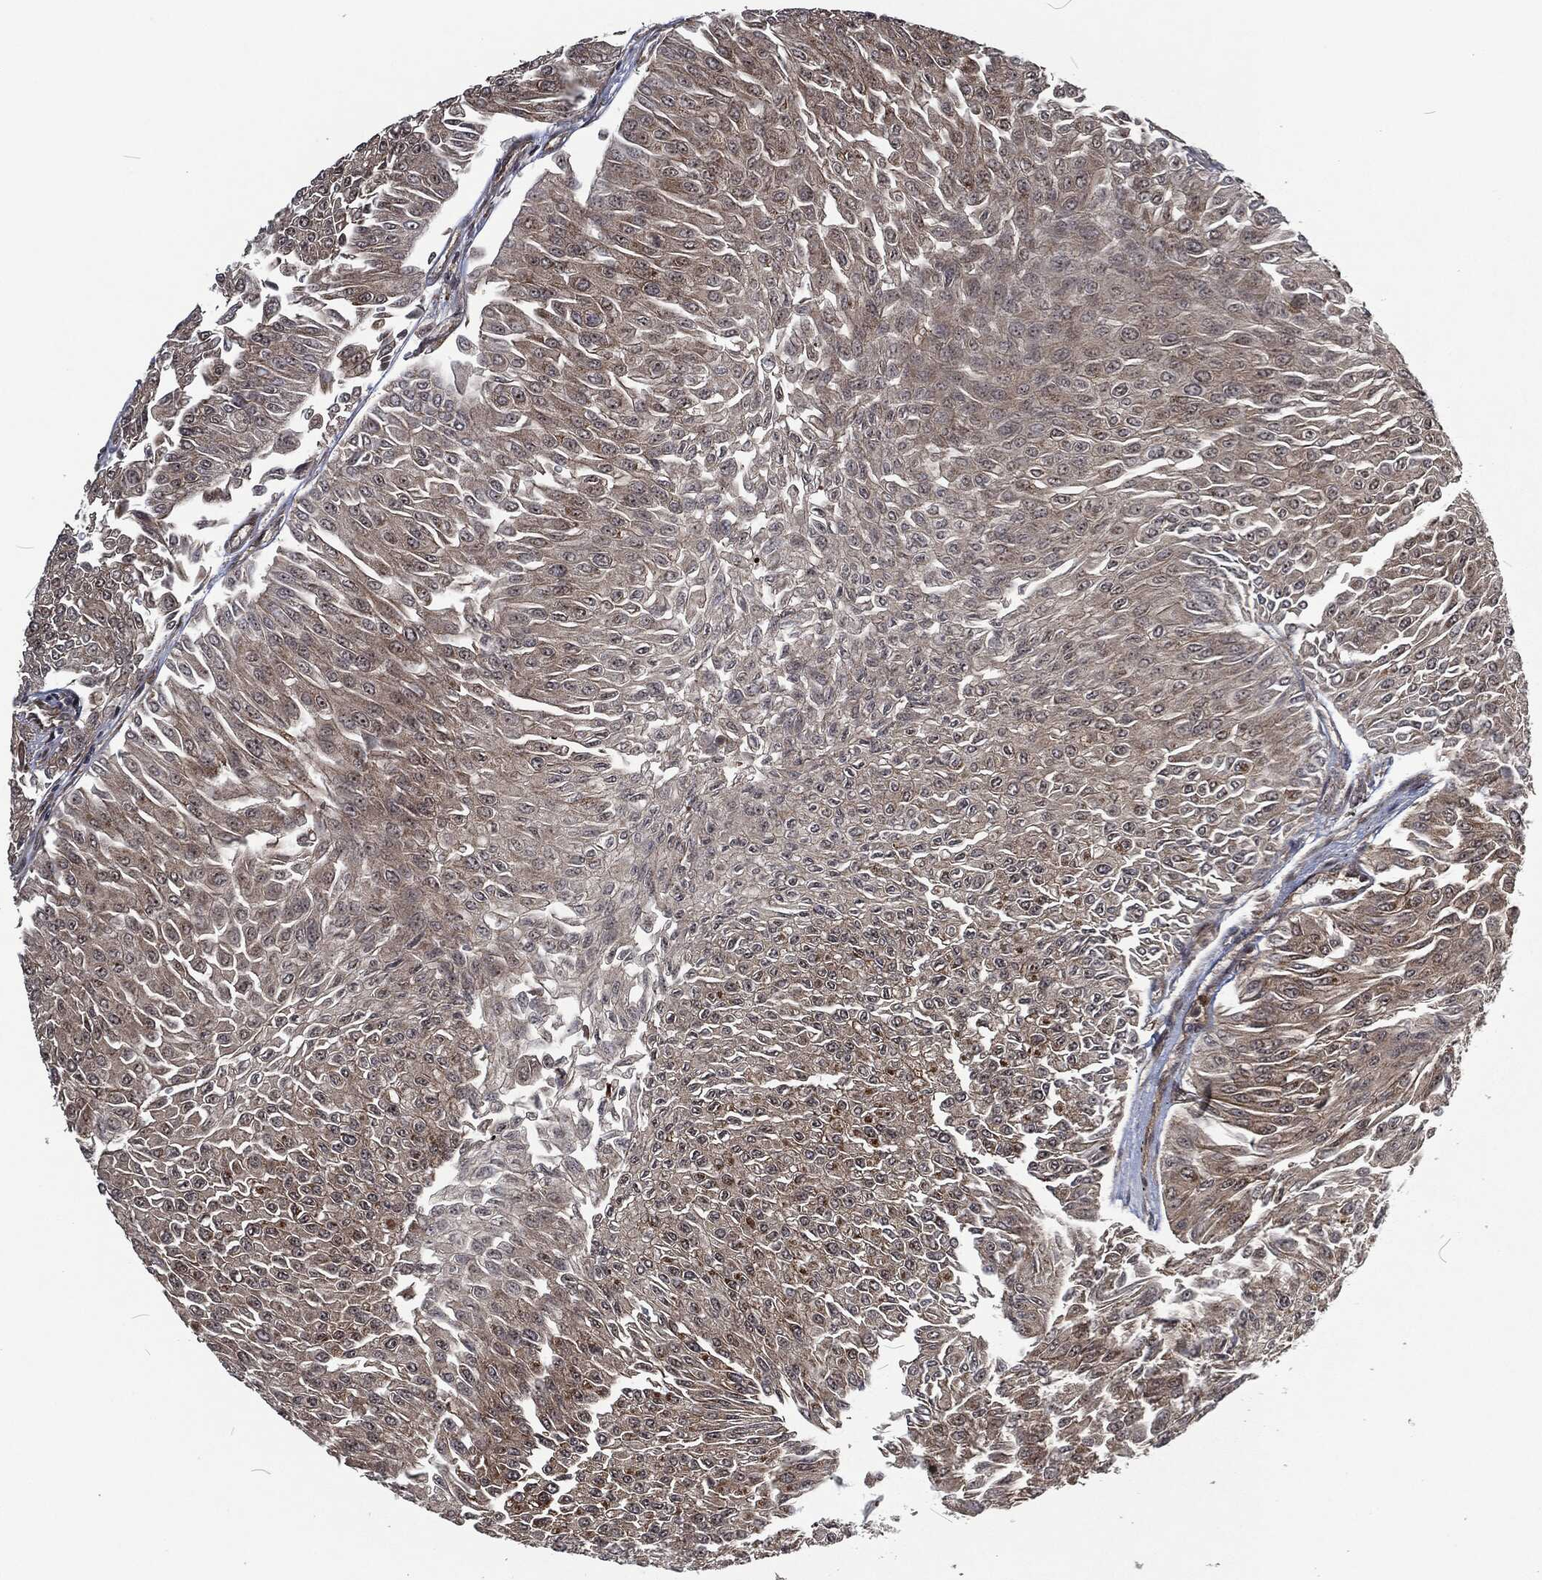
{"staining": {"intensity": "negative", "quantity": "none", "location": "none"}, "tissue": "urothelial cancer", "cell_type": "Tumor cells", "image_type": "cancer", "snomed": [{"axis": "morphology", "description": "Urothelial carcinoma, Low grade"}, {"axis": "topography", "description": "Urinary bladder"}], "caption": "Image shows no significant protein staining in tumor cells of urothelial carcinoma (low-grade).", "gene": "CMPK2", "patient": {"sex": "male", "age": 67}}